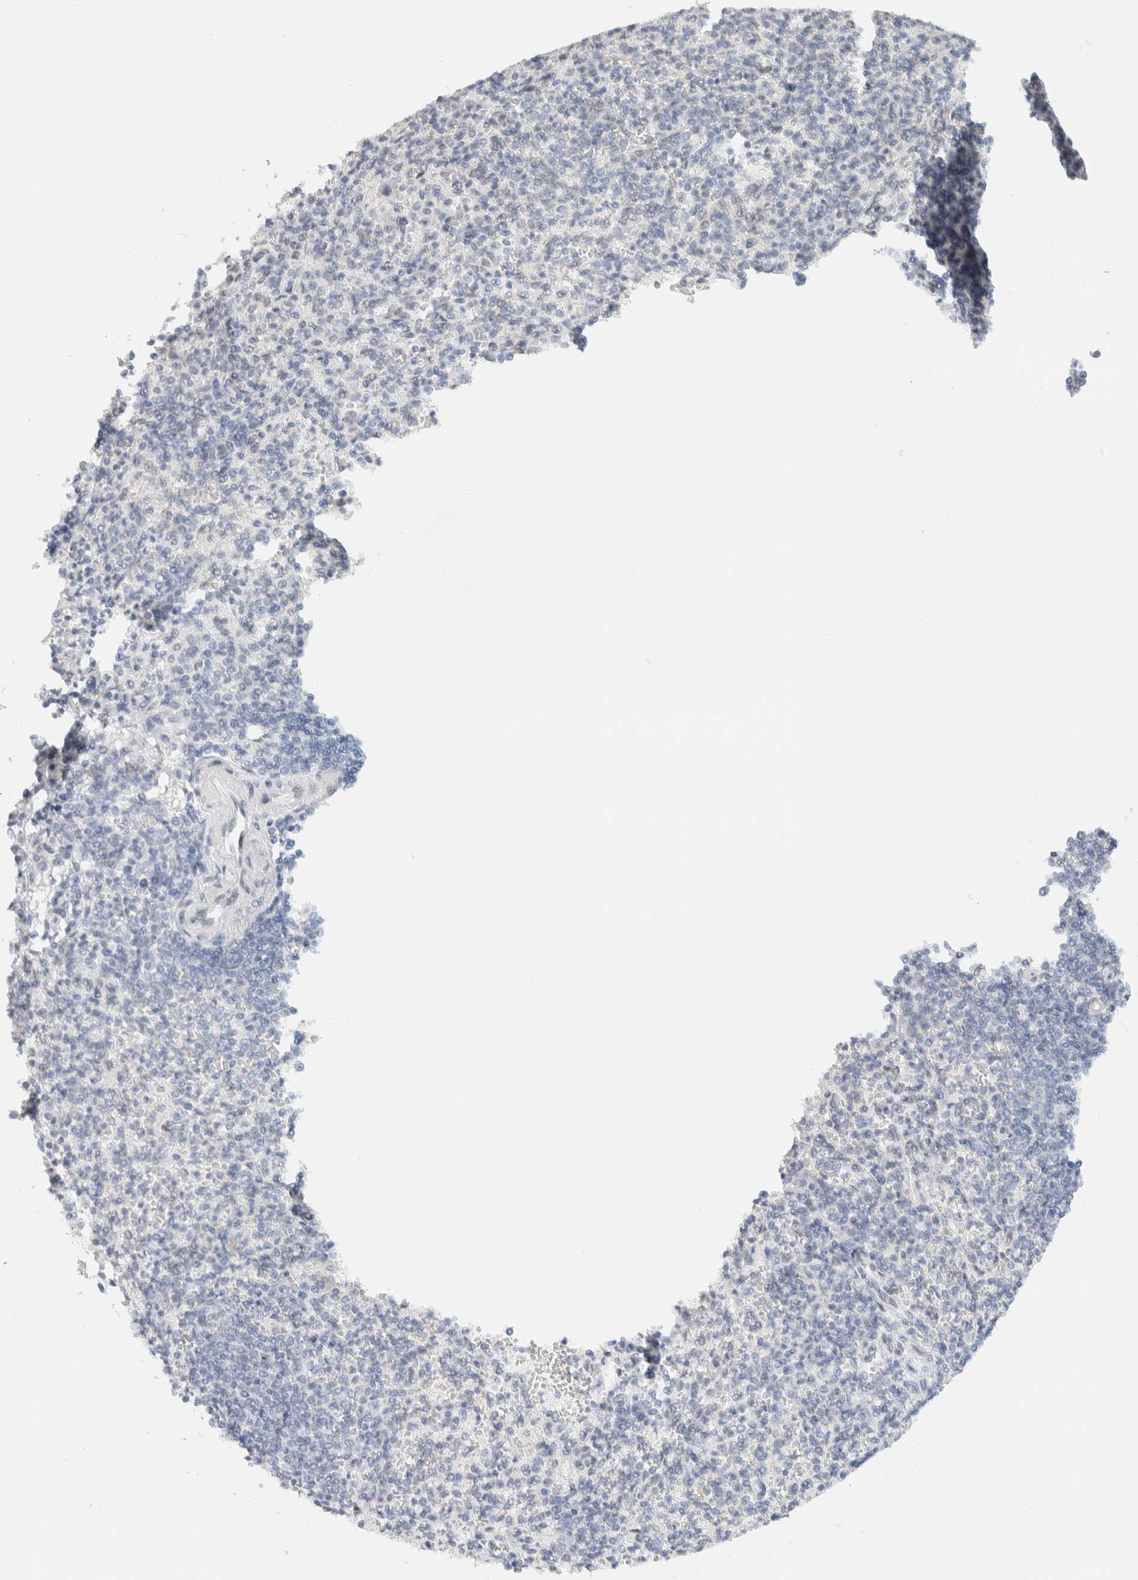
{"staining": {"intensity": "negative", "quantity": "none", "location": "none"}, "tissue": "spleen", "cell_type": "Cells in red pulp", "image_type": "normal", "snomed": [{"axis": "morphology", "description": "Normal tissue, NOS"}, {"axis": "topography", "description": "Spleen"}], "caption": "Immunohistochemistry (IHC) image of normal human spleen stained for a protein (brown), which reveals no positivity in cells in red pulp.", "gene": "C1QTNF12", "patient": {"sex": "female", "age": 74}}